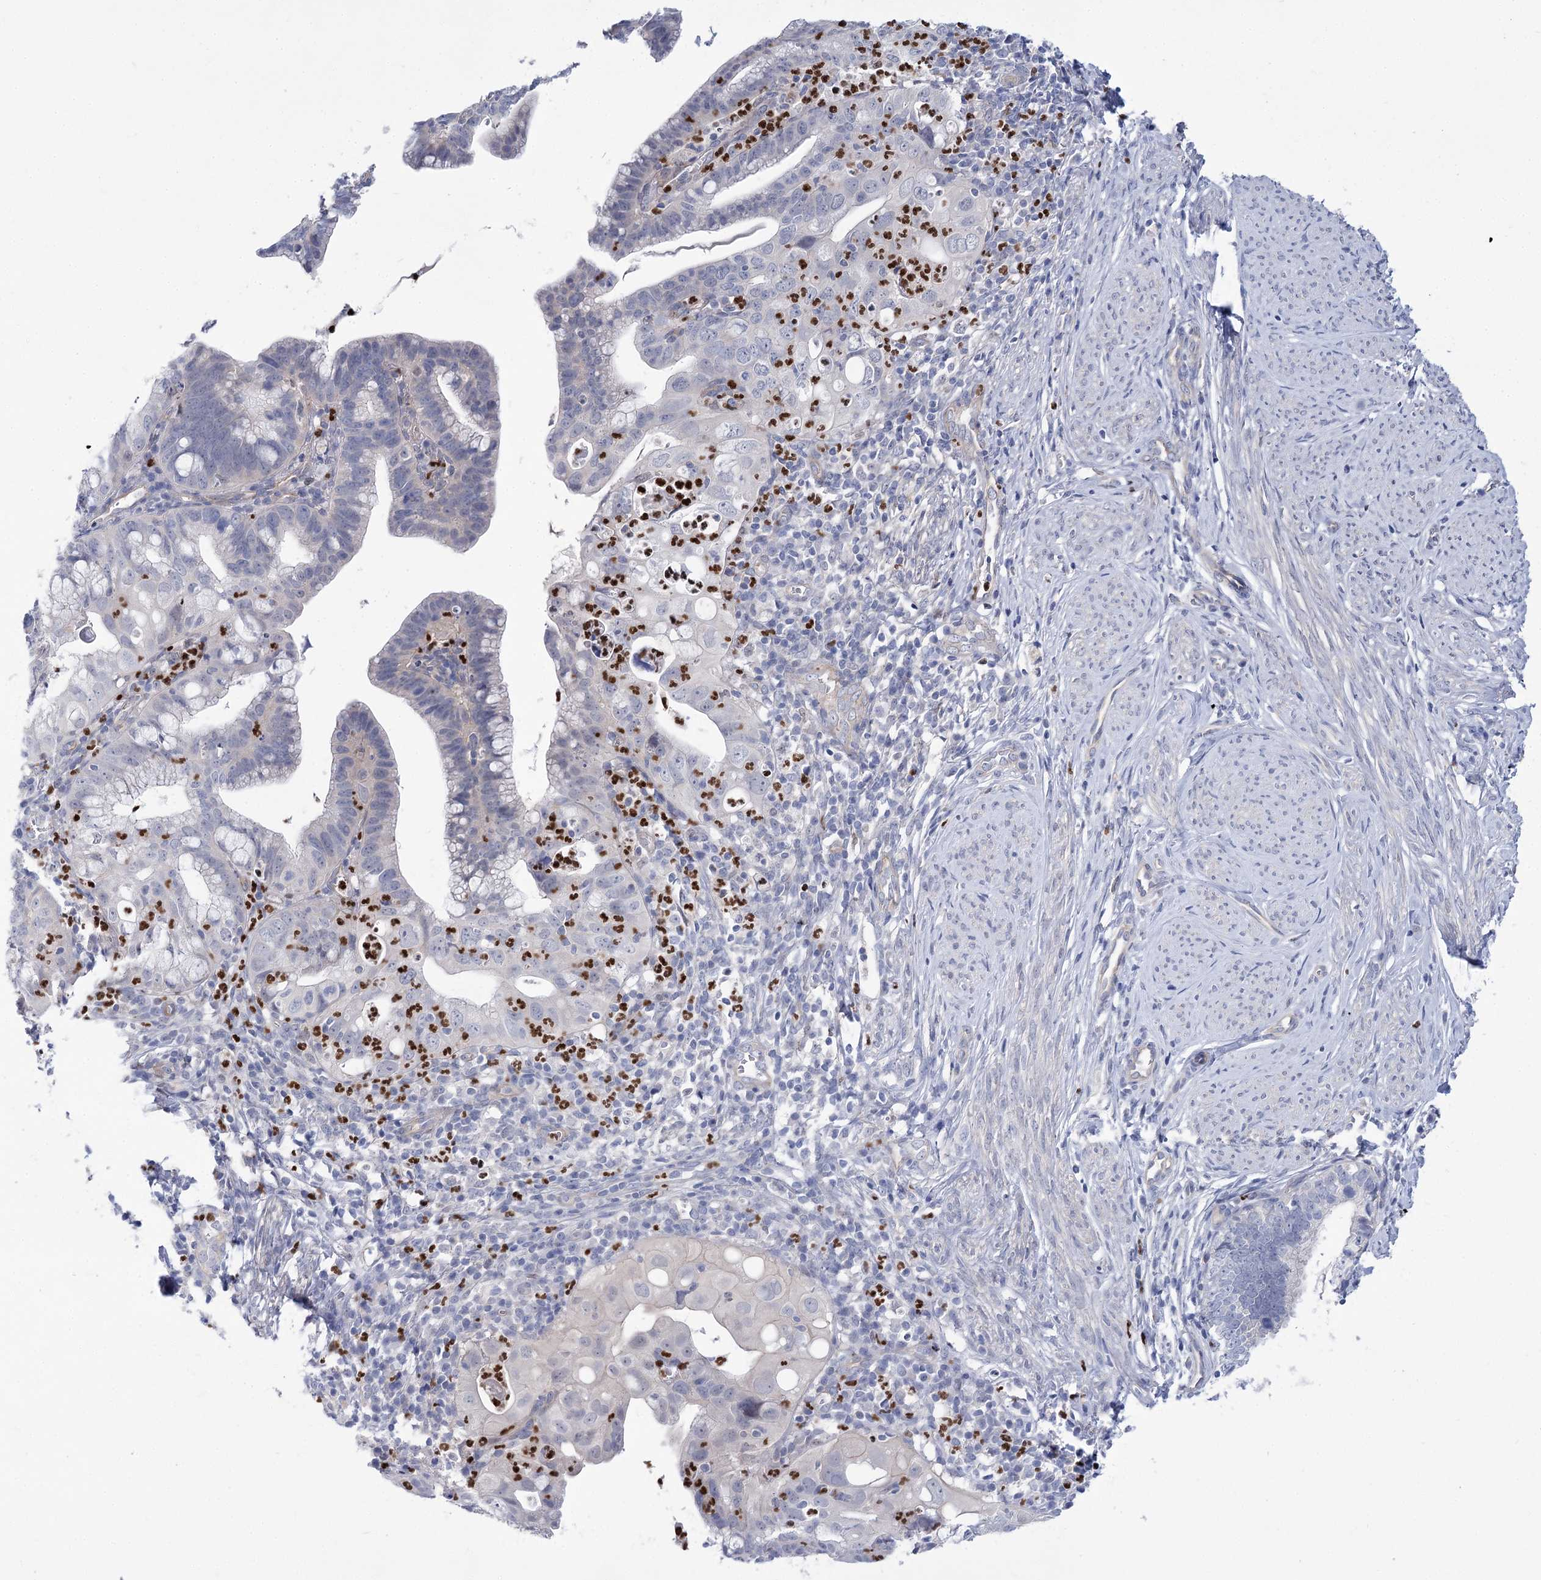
{"staining": {"intensity": "negative", "quantity": "none", "location": "none"}, "tissue": "cervical cancer", "cell_type": "Tumor cells", "image_type": "cancer", "snomed": [{"axis": "morphology", "description": "Adenocarcinoma, NOS"}, {"axis": "topography", "description": "Cervix"}], "caption": "DAB (3,3'-diaminobenzidine) immunohistochemical staining of human cervical cancer displays no significant expression in tumor cells.", "gene": "THAP6", "patient": {"sex": "female", "age": 36}}